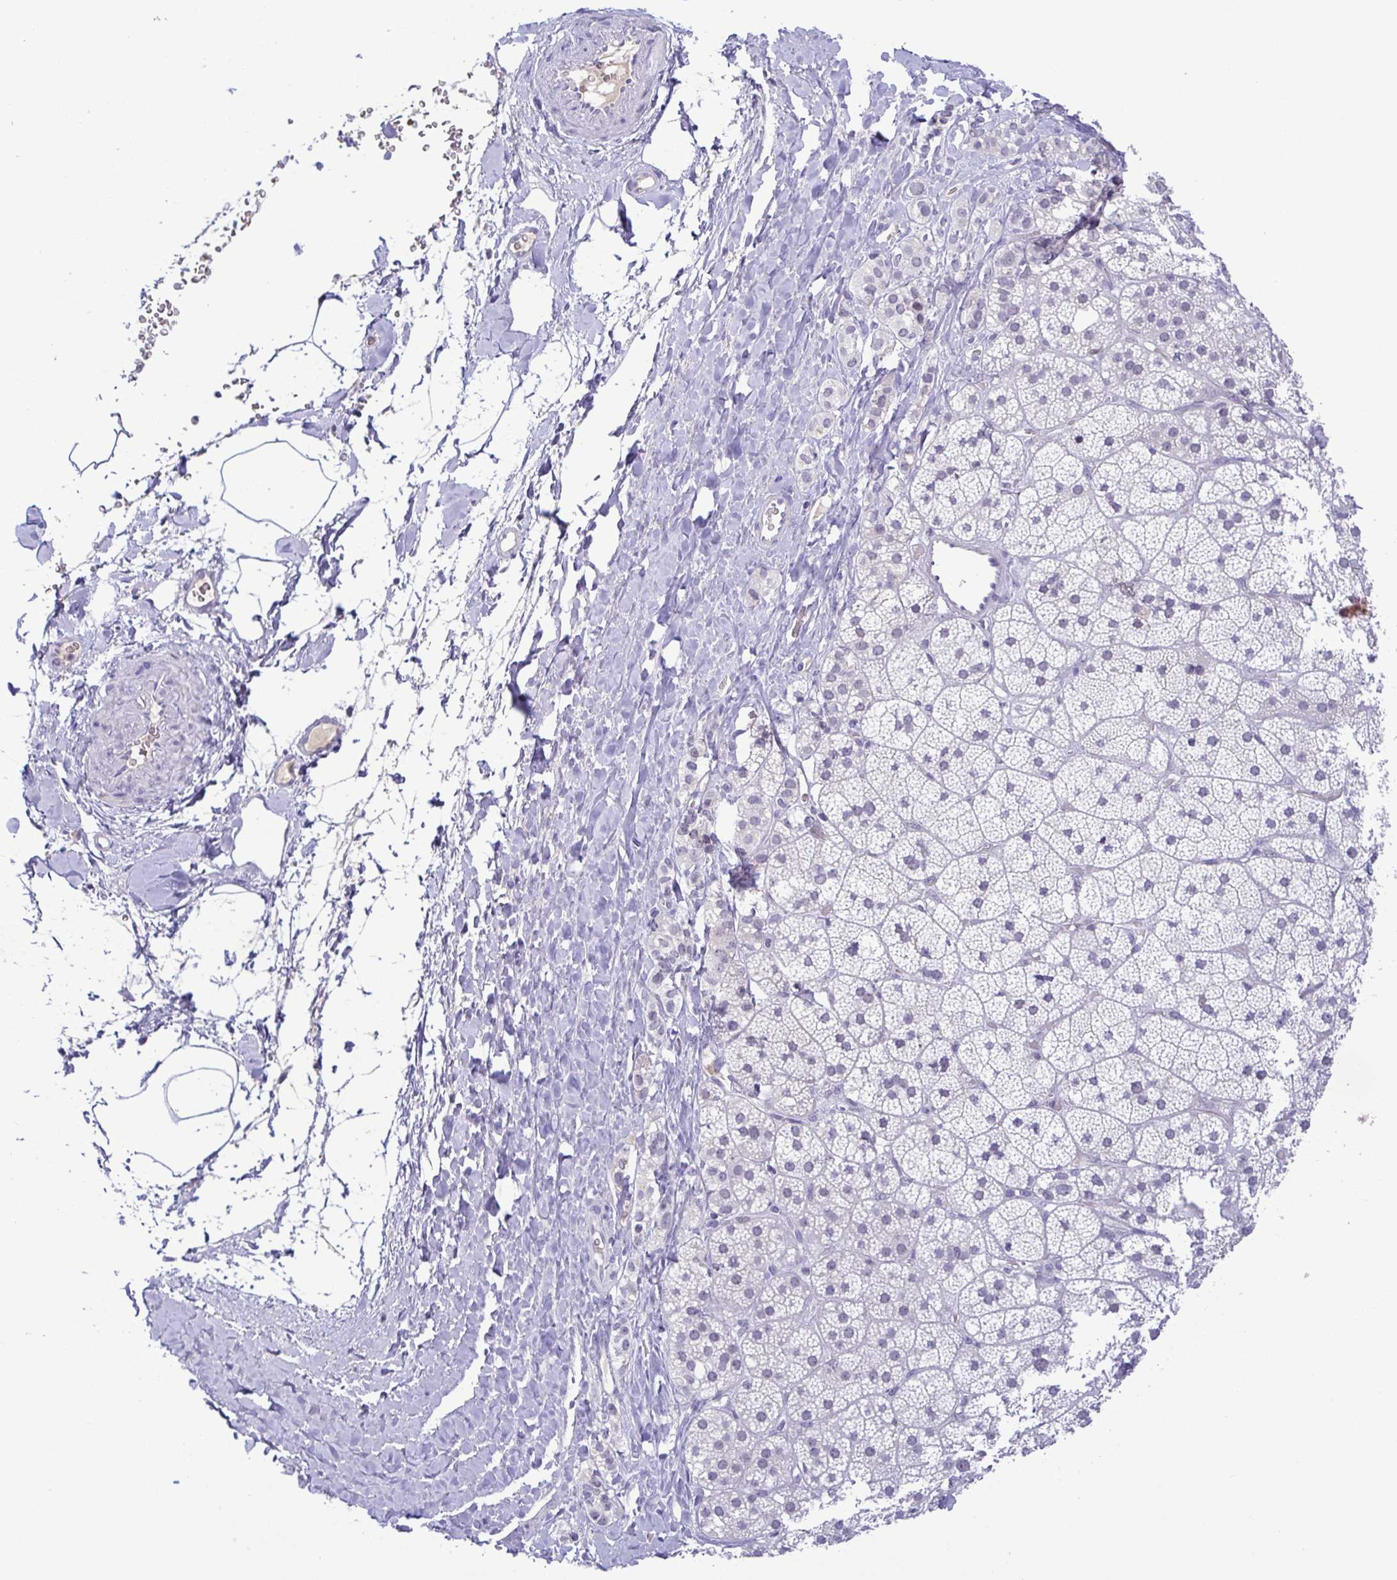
{"staining": {"intensity": "negative", "quantity": "none", "location": "none"}, "tissue": "adrenal gland", "cell_type": "Glandular cells", "image_type": "normal", "snomed": [{"axis": "morphology", "description": "Normal tissue, NOS"}, {"axis": "topography", "description": "Adrenal gland"}], "caption": "An immunohistochemistry (IHC) photomicrograph of benign adrenal gland is shown. There is no staining in glandular cells of adrenal gland. (Brightfield microscopy of DAB immunohistochemistry (IHC) at high magnification).", "gene": "TIPIN", "patient": {"sex": "male", "age": 57}}